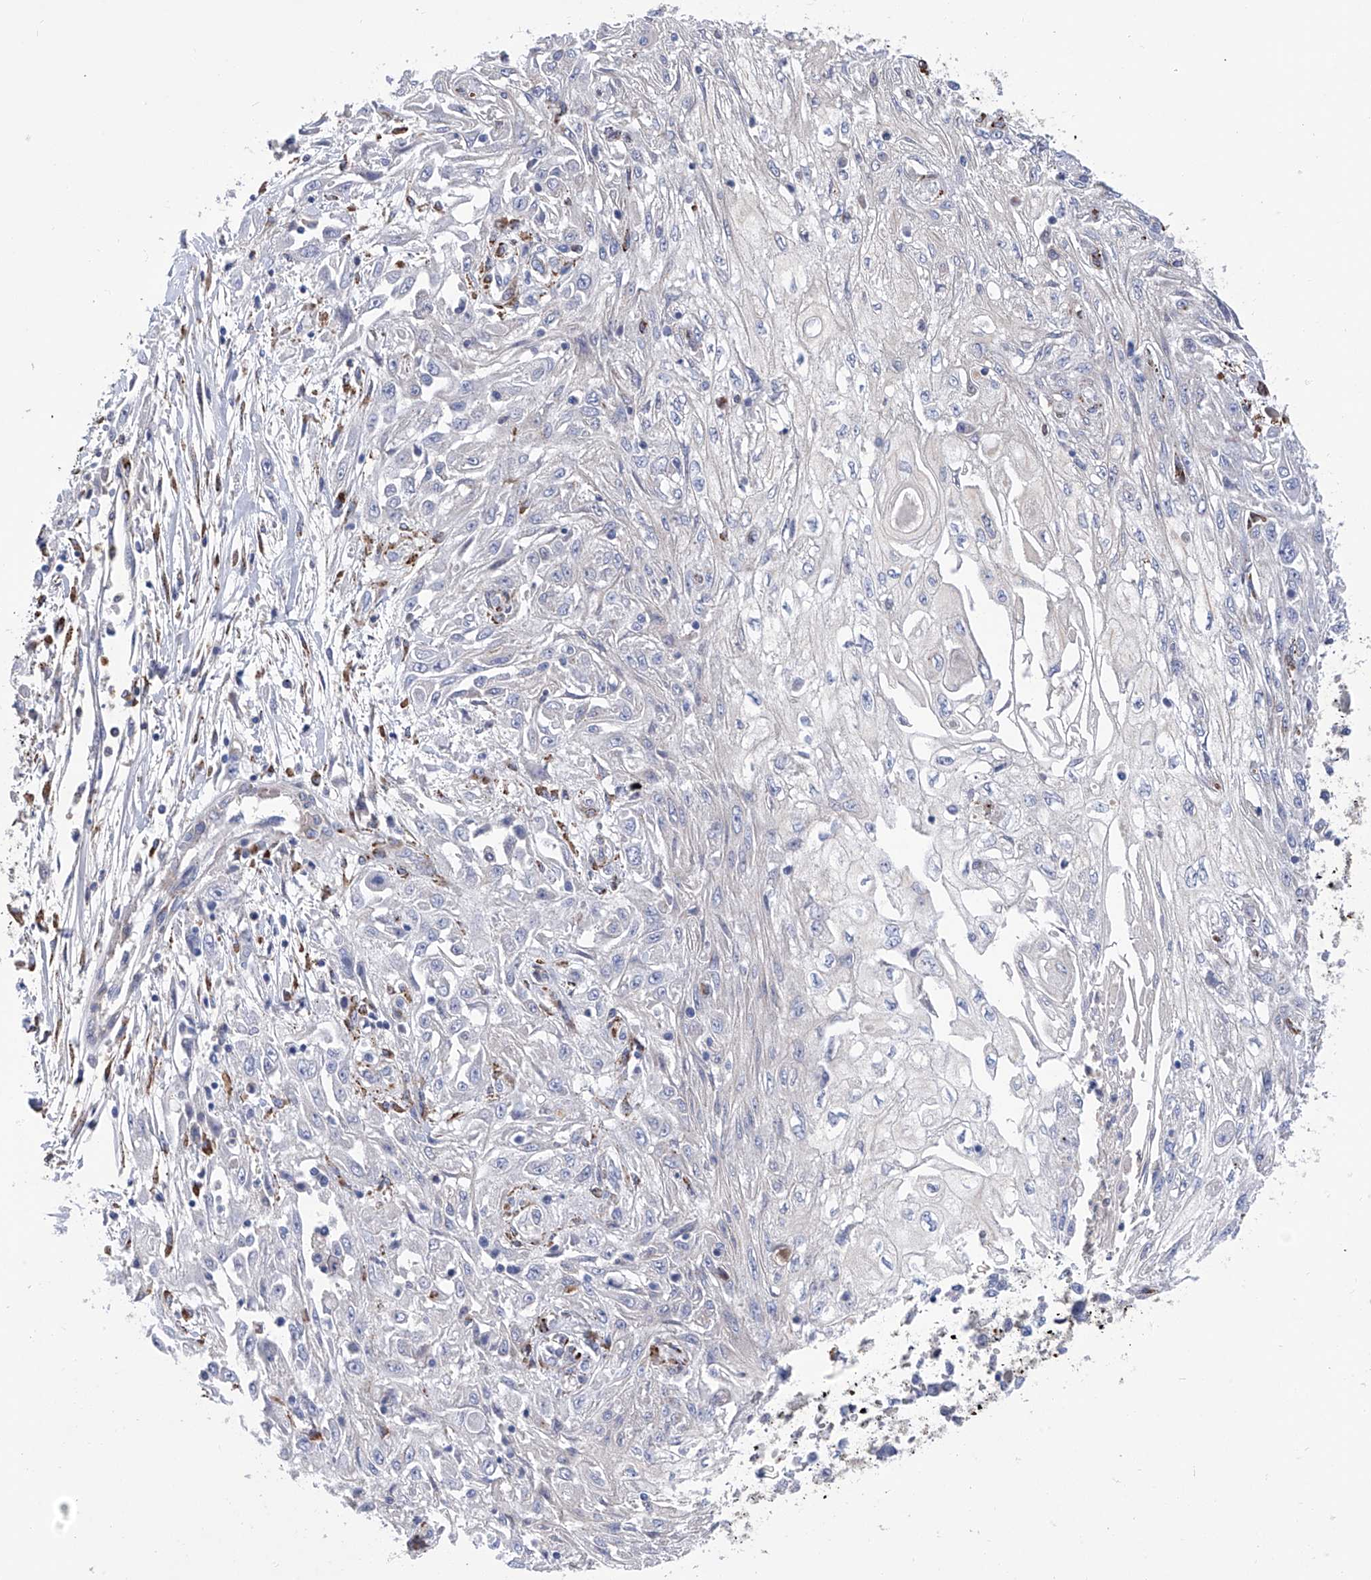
{"staining": {"intensity": "negative", "quantity": "none", "location": "none"}, "tissue": "skin cancer", "cell_type": "Tumor cells", "image_type": "cancer", "snomed": [{"axis": "morphology", "description": "Squamous cell carcinoma, NOS"}, {"axis": "morphology", "description": "Squamous cell carcinoma, metastatic, NOS"}, {"axis": "topography", "description": "Skin"}, {"axis": "topography", "description": "Lymph node"}], "caption": "This is a image of IHC staining of skin cancer (metastatic squamous cell carcinoma), which shows no staining in tumor cells.", "gene": "PHF20", "patient": {"sex": "male", "age": 75}}